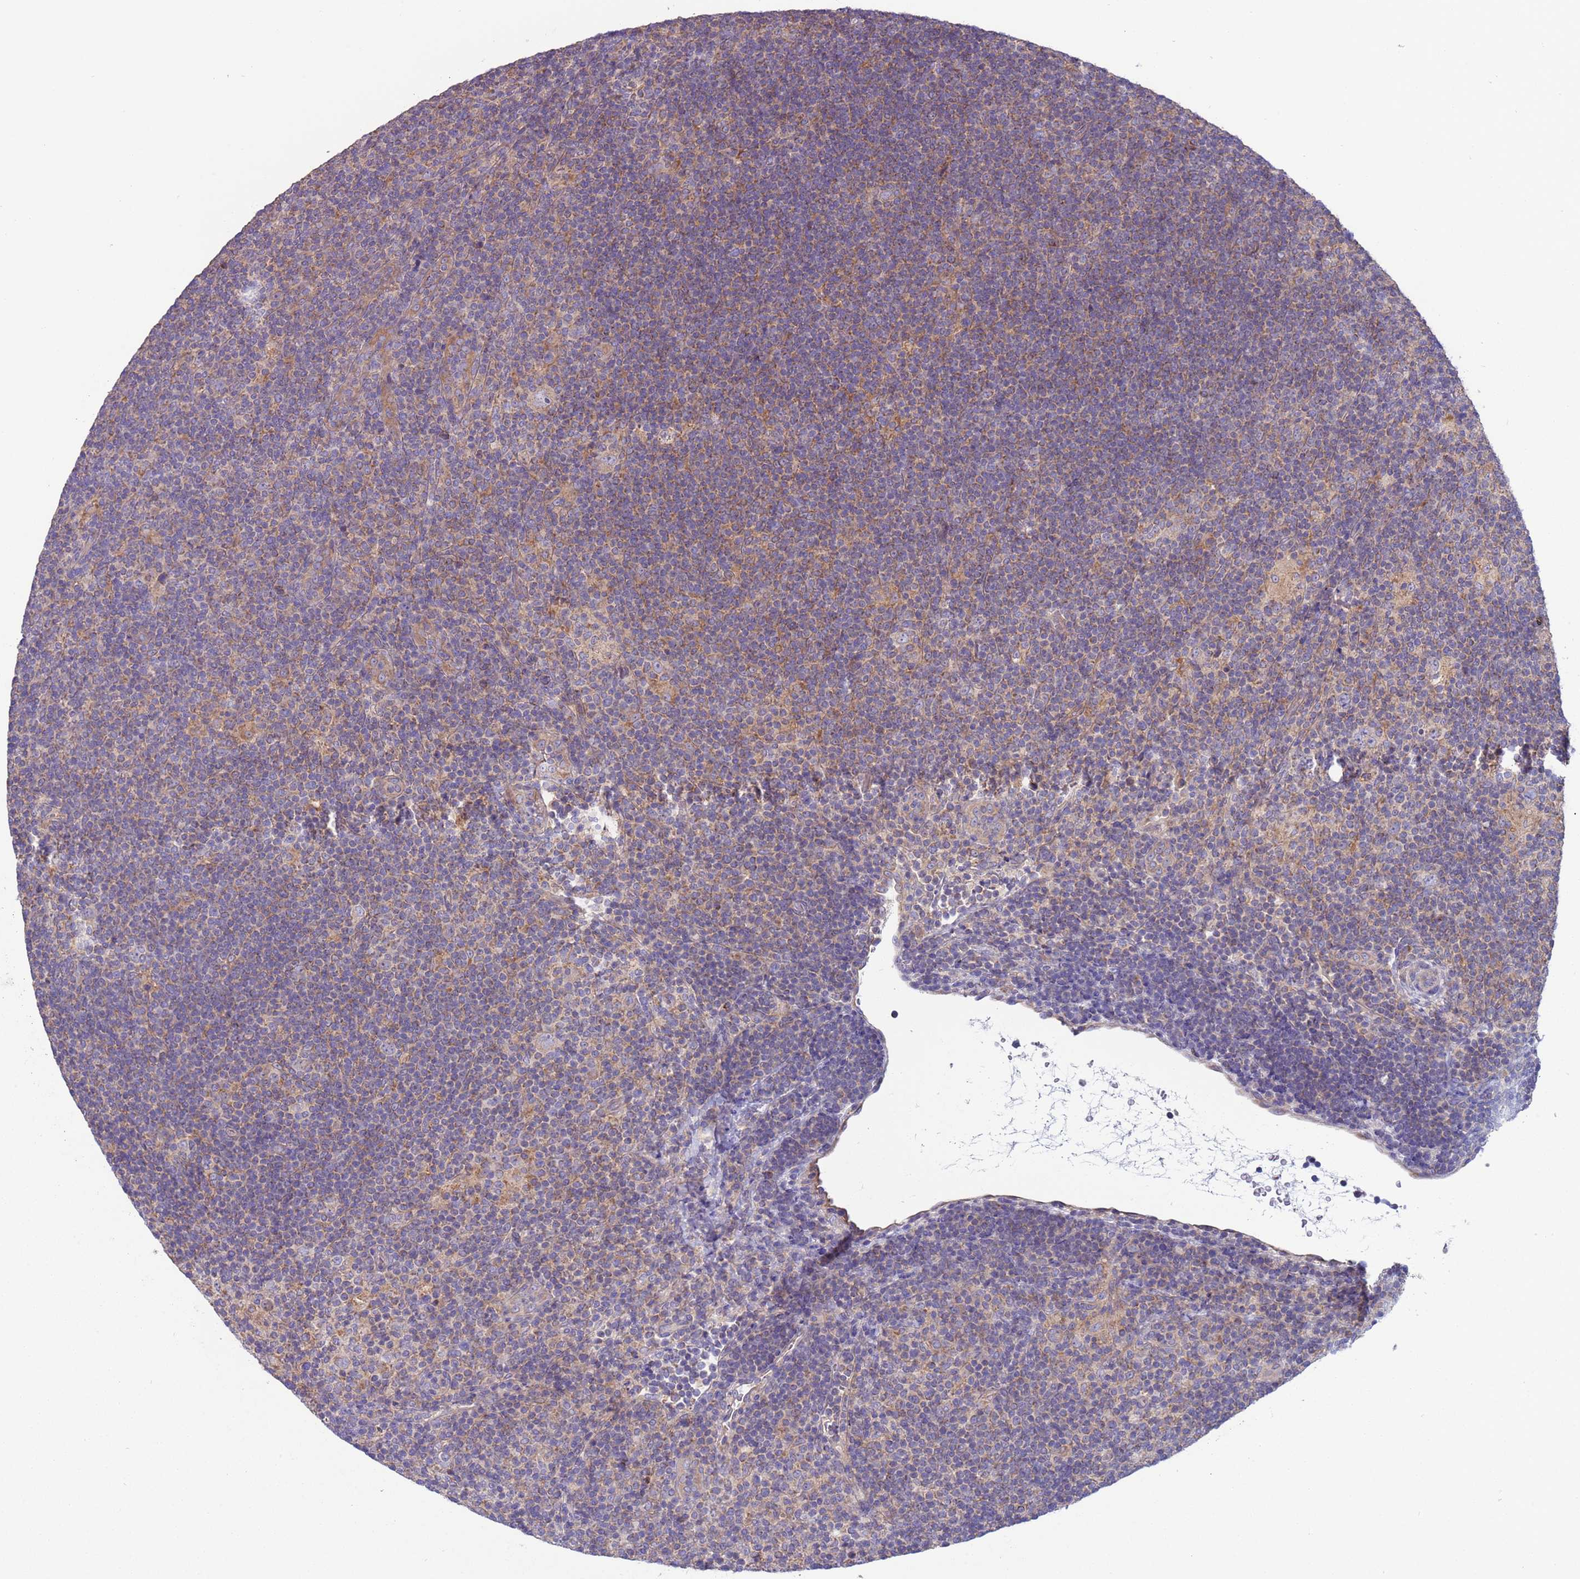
{"staining": {"intensity": "weak", "quantity": "<25%", "location": "cytoplasmic/membranous"}, "tissue": "lymphoma", "cell_type": "Tumor cells", "image_type": "cancer", "snomed": [{"axis": "morphology", "description": "Hodgkin's disease, NOS"}, {"axis": "topography", "description": "Lymph node"}], "caption": "Tumor cells are negative for brown protein staining in Hodgkin's disease.", "gene": "UQCRQ", "patient": {"sex": "female", "age": 57}}